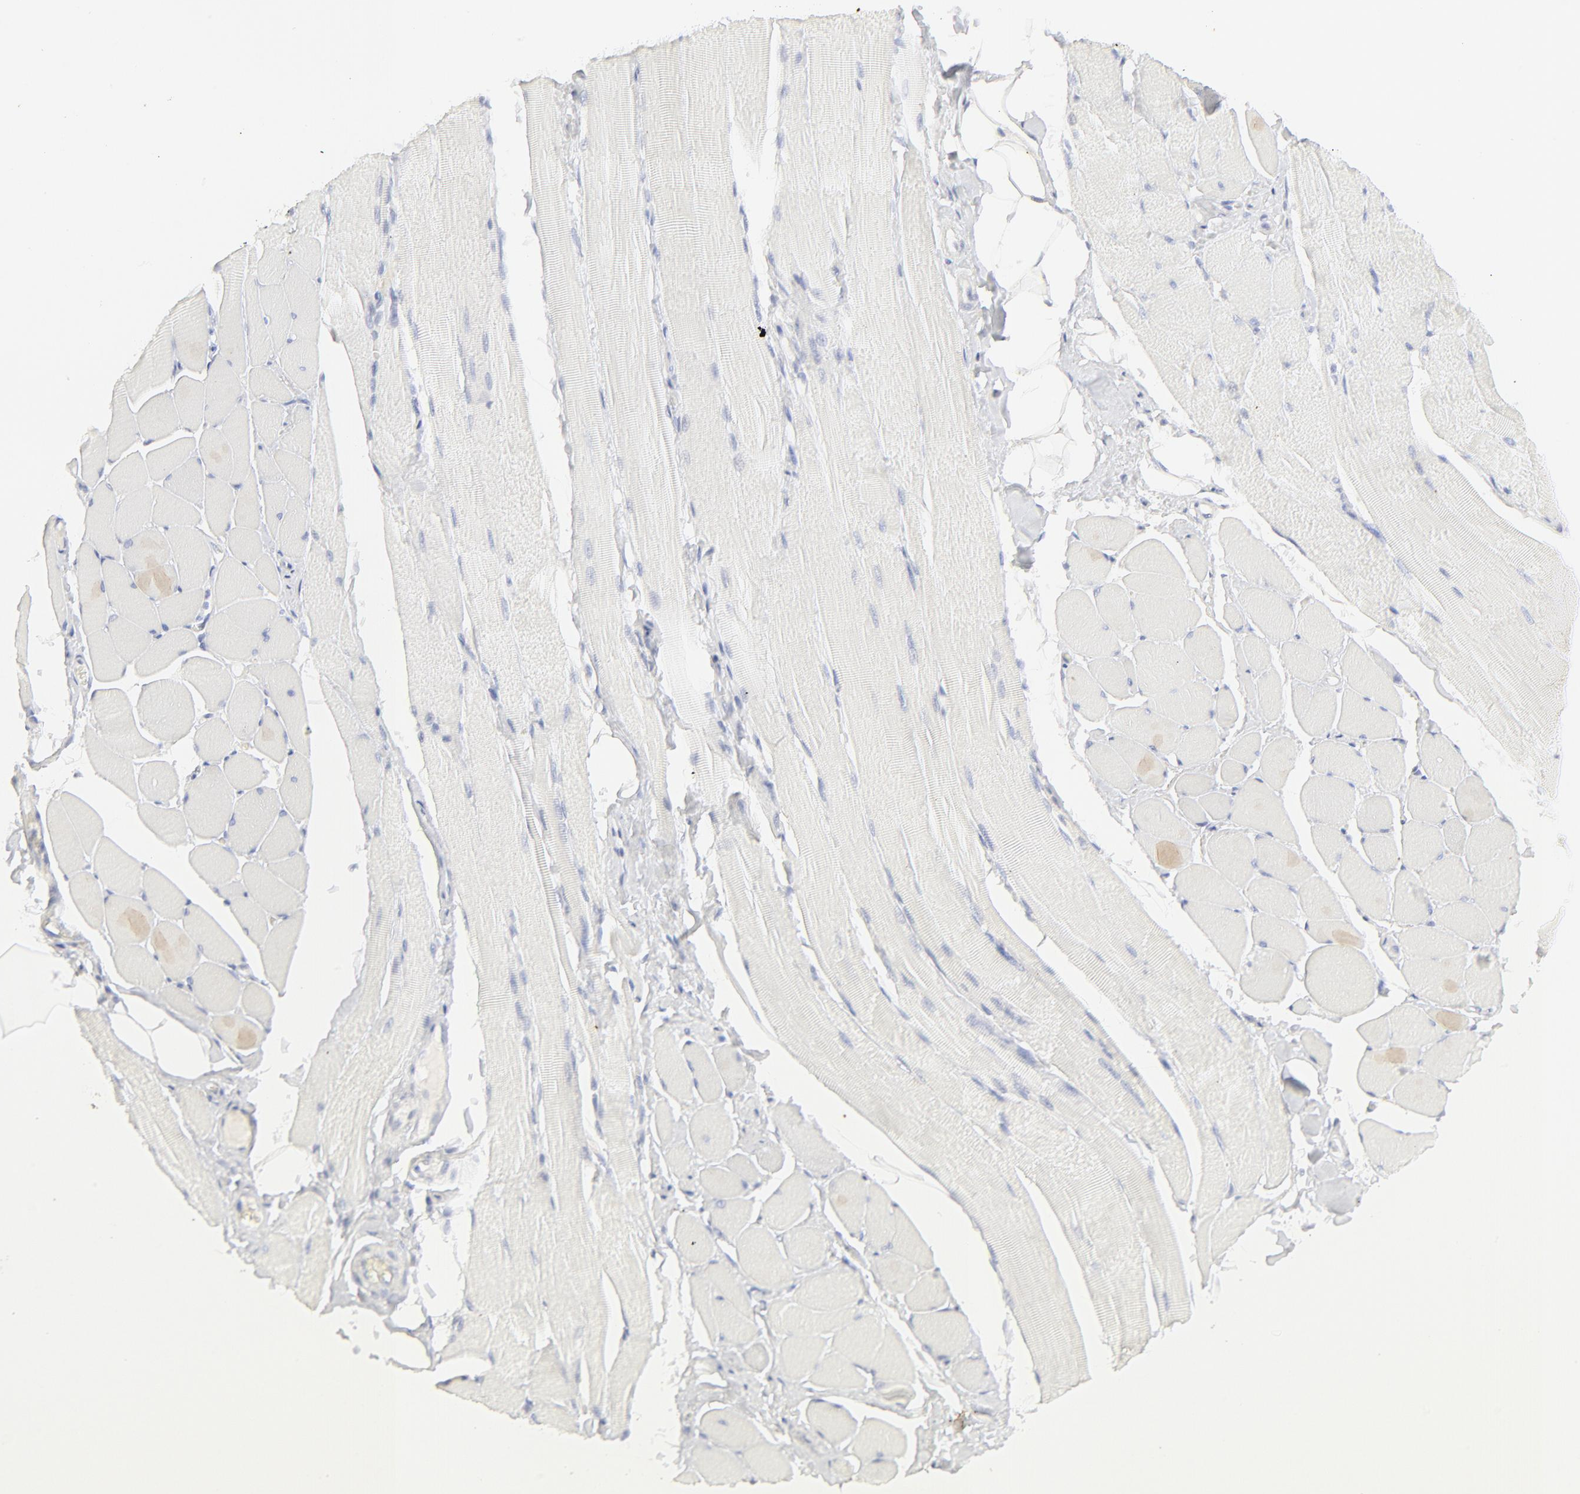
{"staining": {"intensity": "negative", "quantity": "none", "location": "none"}, "tissue": "skeletal muscle", "cell_type": "Myocytes", "image_type": "normal", "snomed": [{"axis": "morphology", "description": "Normal tissue, NOS"}, {"axis": "topography", "description": "Skeletal muscle"}, {"axis": "topography", "description": "Peripheral nerve tissue"}], "caption": "Immunohistochemical staining of unremarkable skeletal muscle displays no significant staining in myocytes.", "gene": "CCR7", "patient": {"sex": "female", "age": 84}}